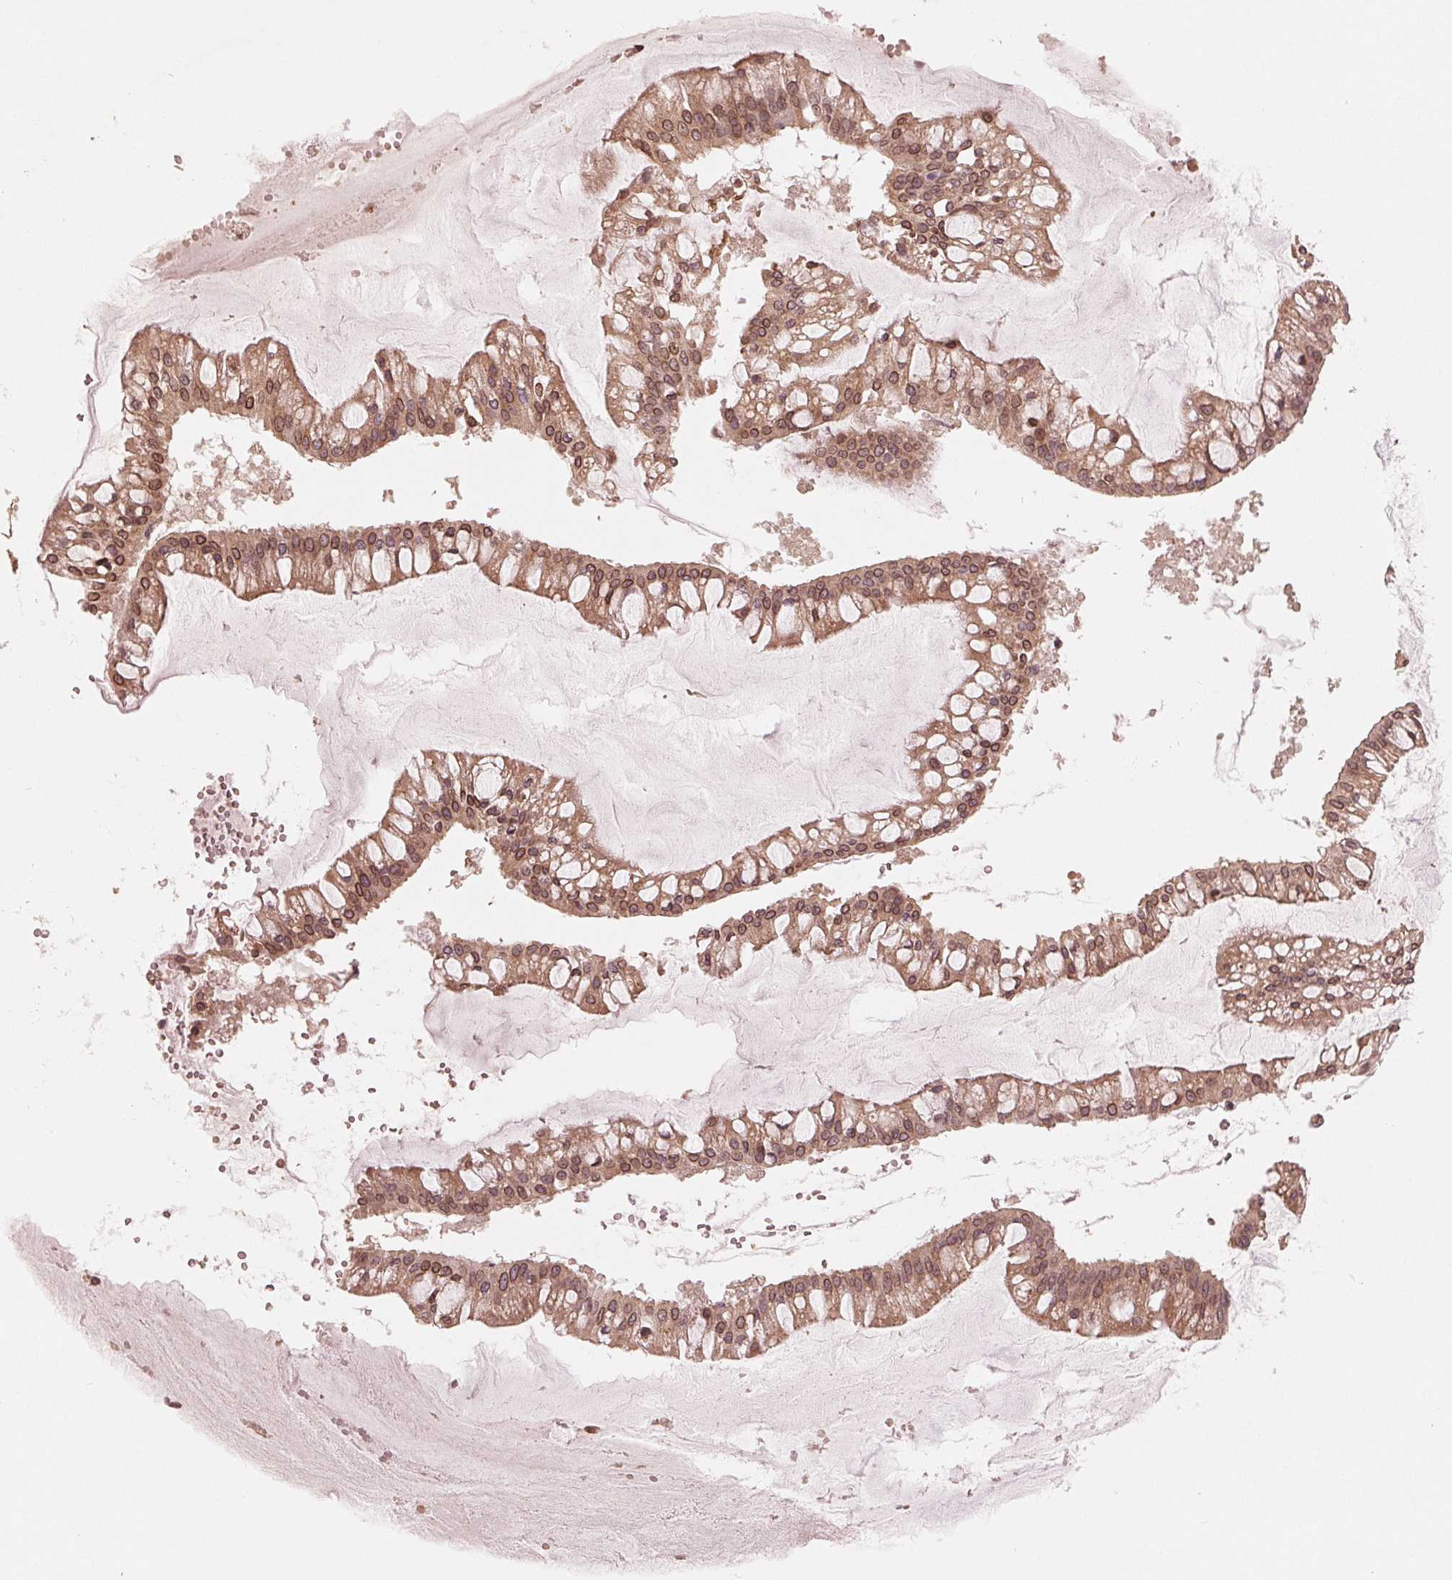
{"staining": {"intensity": "moderate", "quantity": ">75%", "location": "cytoplasmic/membranous,nuclear"}, "tissue": "ovarian cancer", "cell_type": "Tumor cells", "image_type": "cancer", "snomed": [{"axis": "morphology", "description": "Cystadenocarcinoma, mucinous, NOS"}, {"axis": "topography", "description": "Ovary"}], "caption": "Ovarian cancer (mucinous cystadenocarcinoma) stained with a brown dye displays moderate cytoplasmic/membranous and nuclear positive expression in about >75% of tumor cells.", "gene": "ZNF471", "patient": {"sex": "female", "age": 73}}